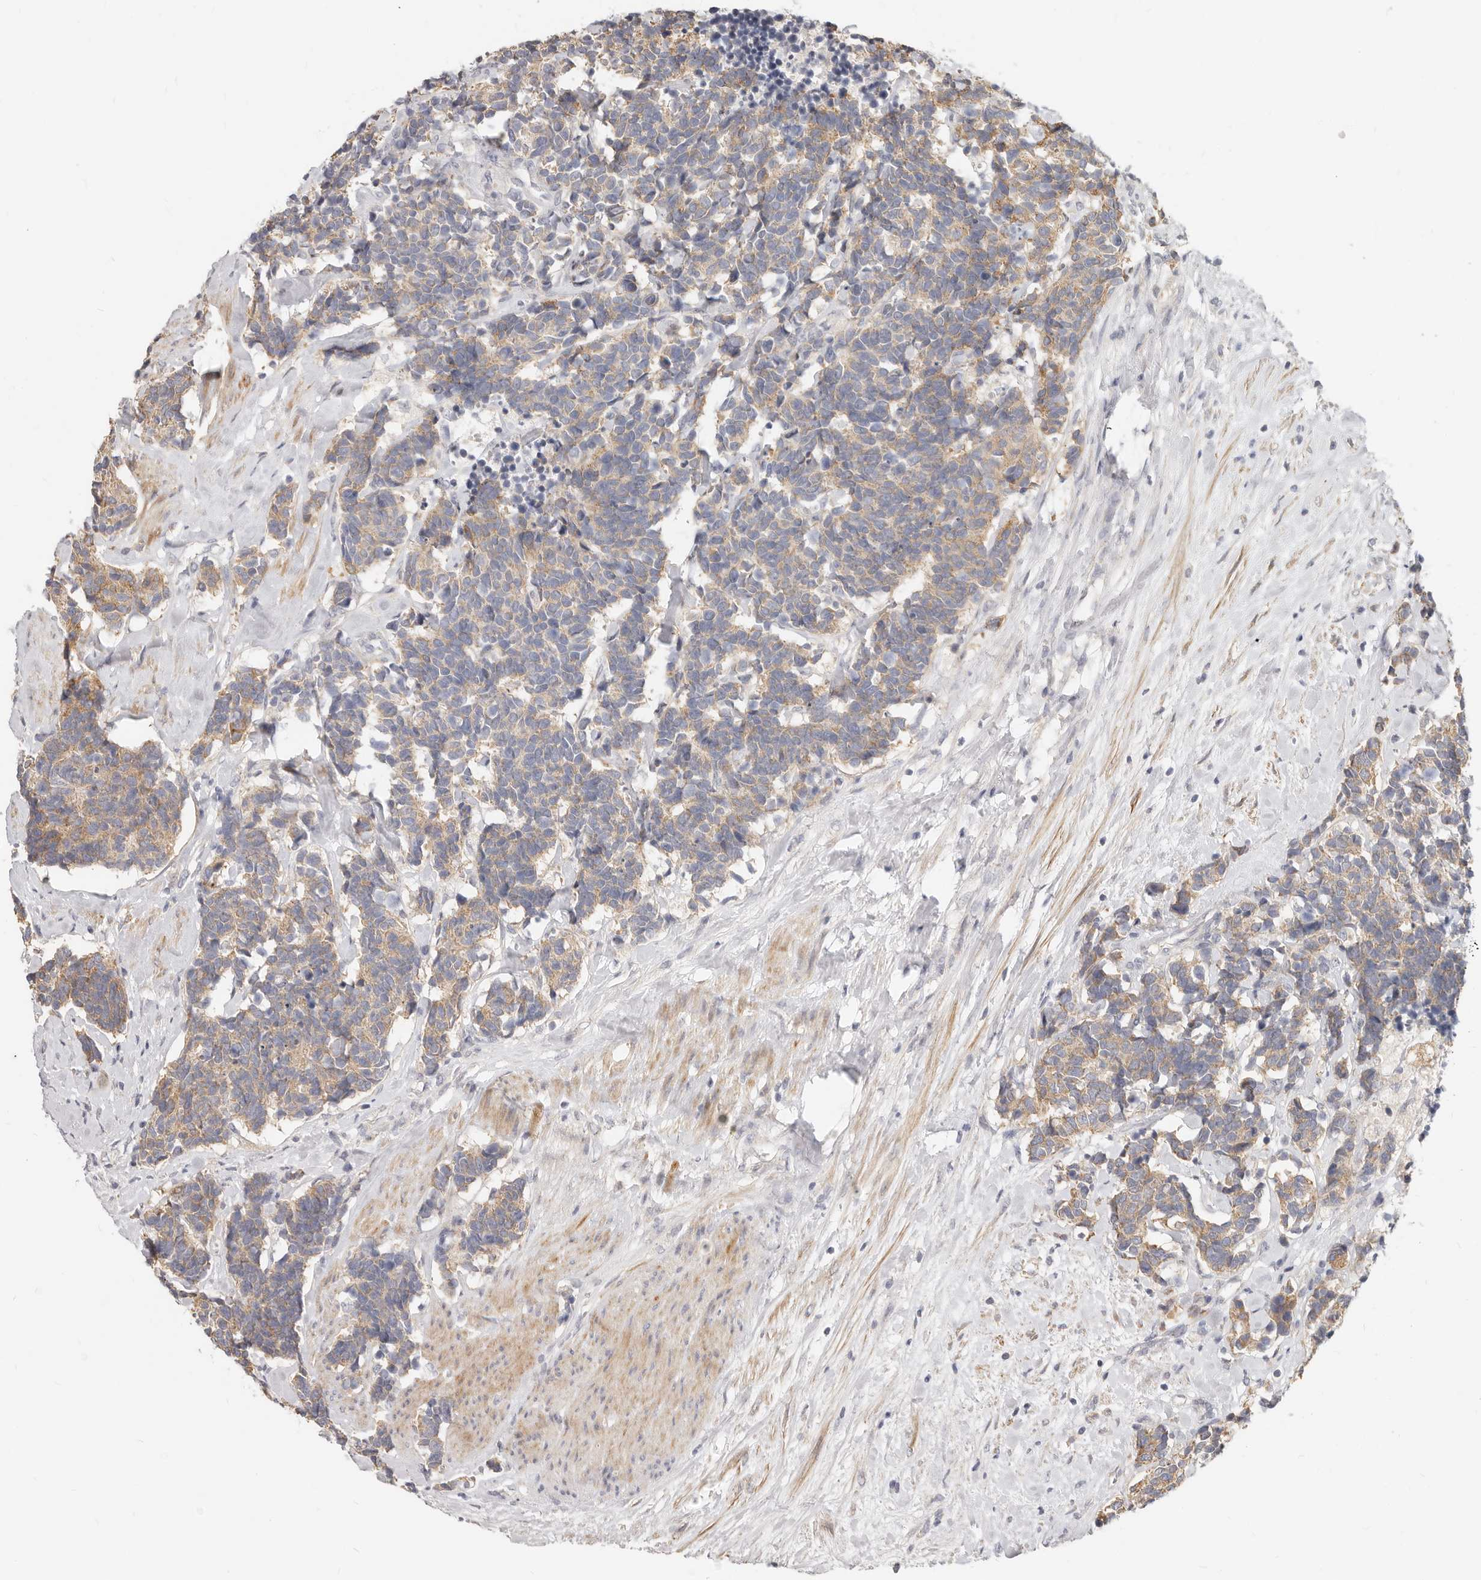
{"staining": {"intensity": "weak", "quantity": "25%-75%", "location": "cytoplasmic/membranous"}, "tissue": "carcinoid", "cell_type": "Tumor cells", "image_type": "cancer", "snomed": [{"axis": "morphology", "description": "Carcinoma, NOS"}, {"axis": "morphology", "description": "Carcinoid, malignant, NOS"}, {"axis": "topography", "description": "Urinary bladder"}], "caption": "Protein staining demonstrates weak cytoplasmic/membranous positivity in about 25%-75% of tumor cells in carcinoma.", "gene": "TFB2M", "patient": {"sex": "male", "age": 57}}